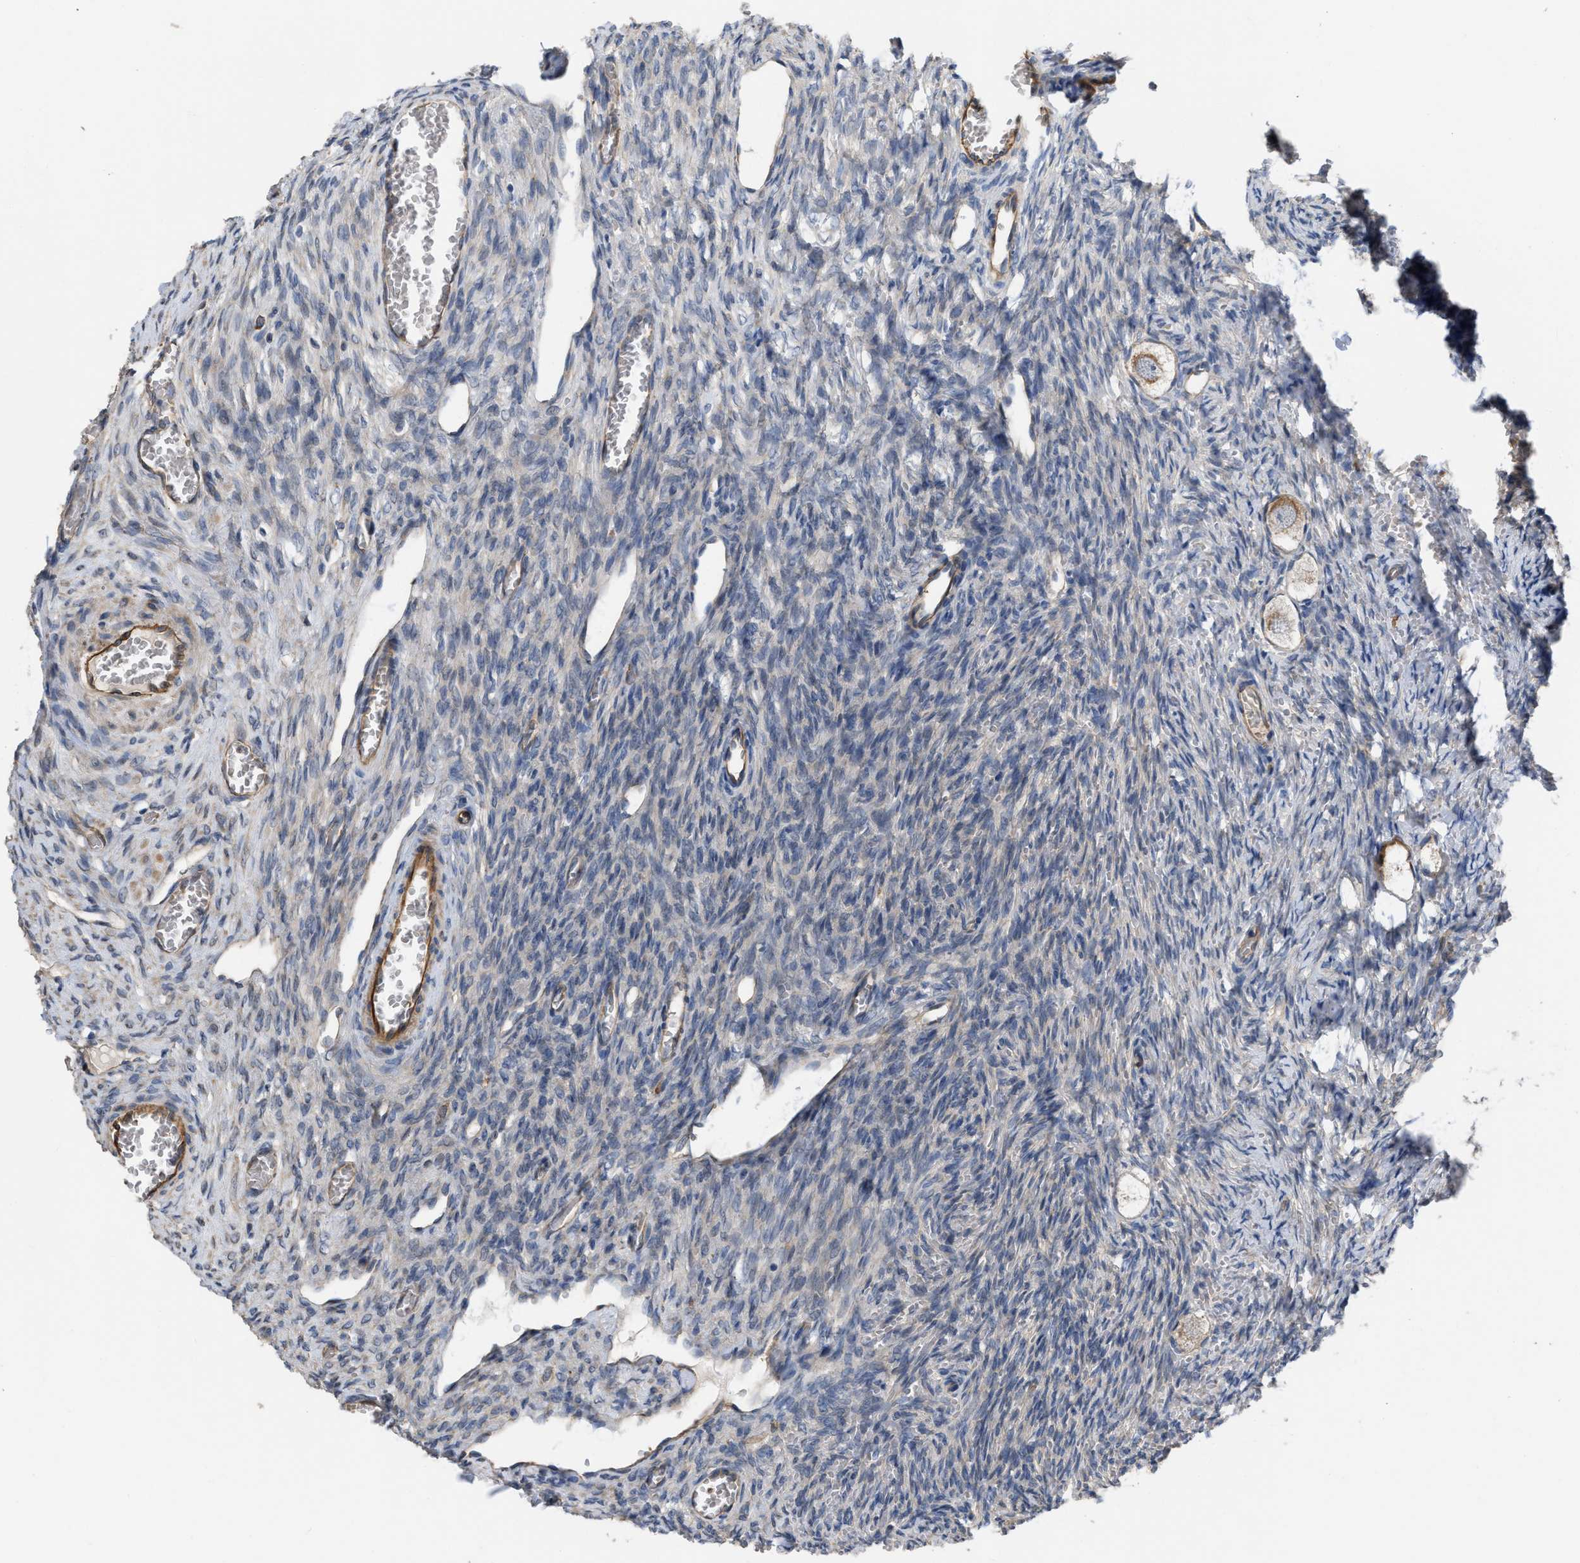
{"staining": {"intensity": "moderate", "quantity": ">75%", "location": "cytoplasmic/membranous"}, "tissue": "ovary", "cell_type": "Follicle cells", "image_type": "normal", "snomed": [{"axis": "morphology", "description": "Normal tissue, NOS"}, {"axis": "topography", "description": "Ovary"}], "caption": "Immunohistochemical staining of normal human ovary exhibits moderate cytoplasmic/membranous protein expression in about >75% of follicle cells.", "gene": "SLC4A11", "patient": {"sex": "female", "age": 27}}